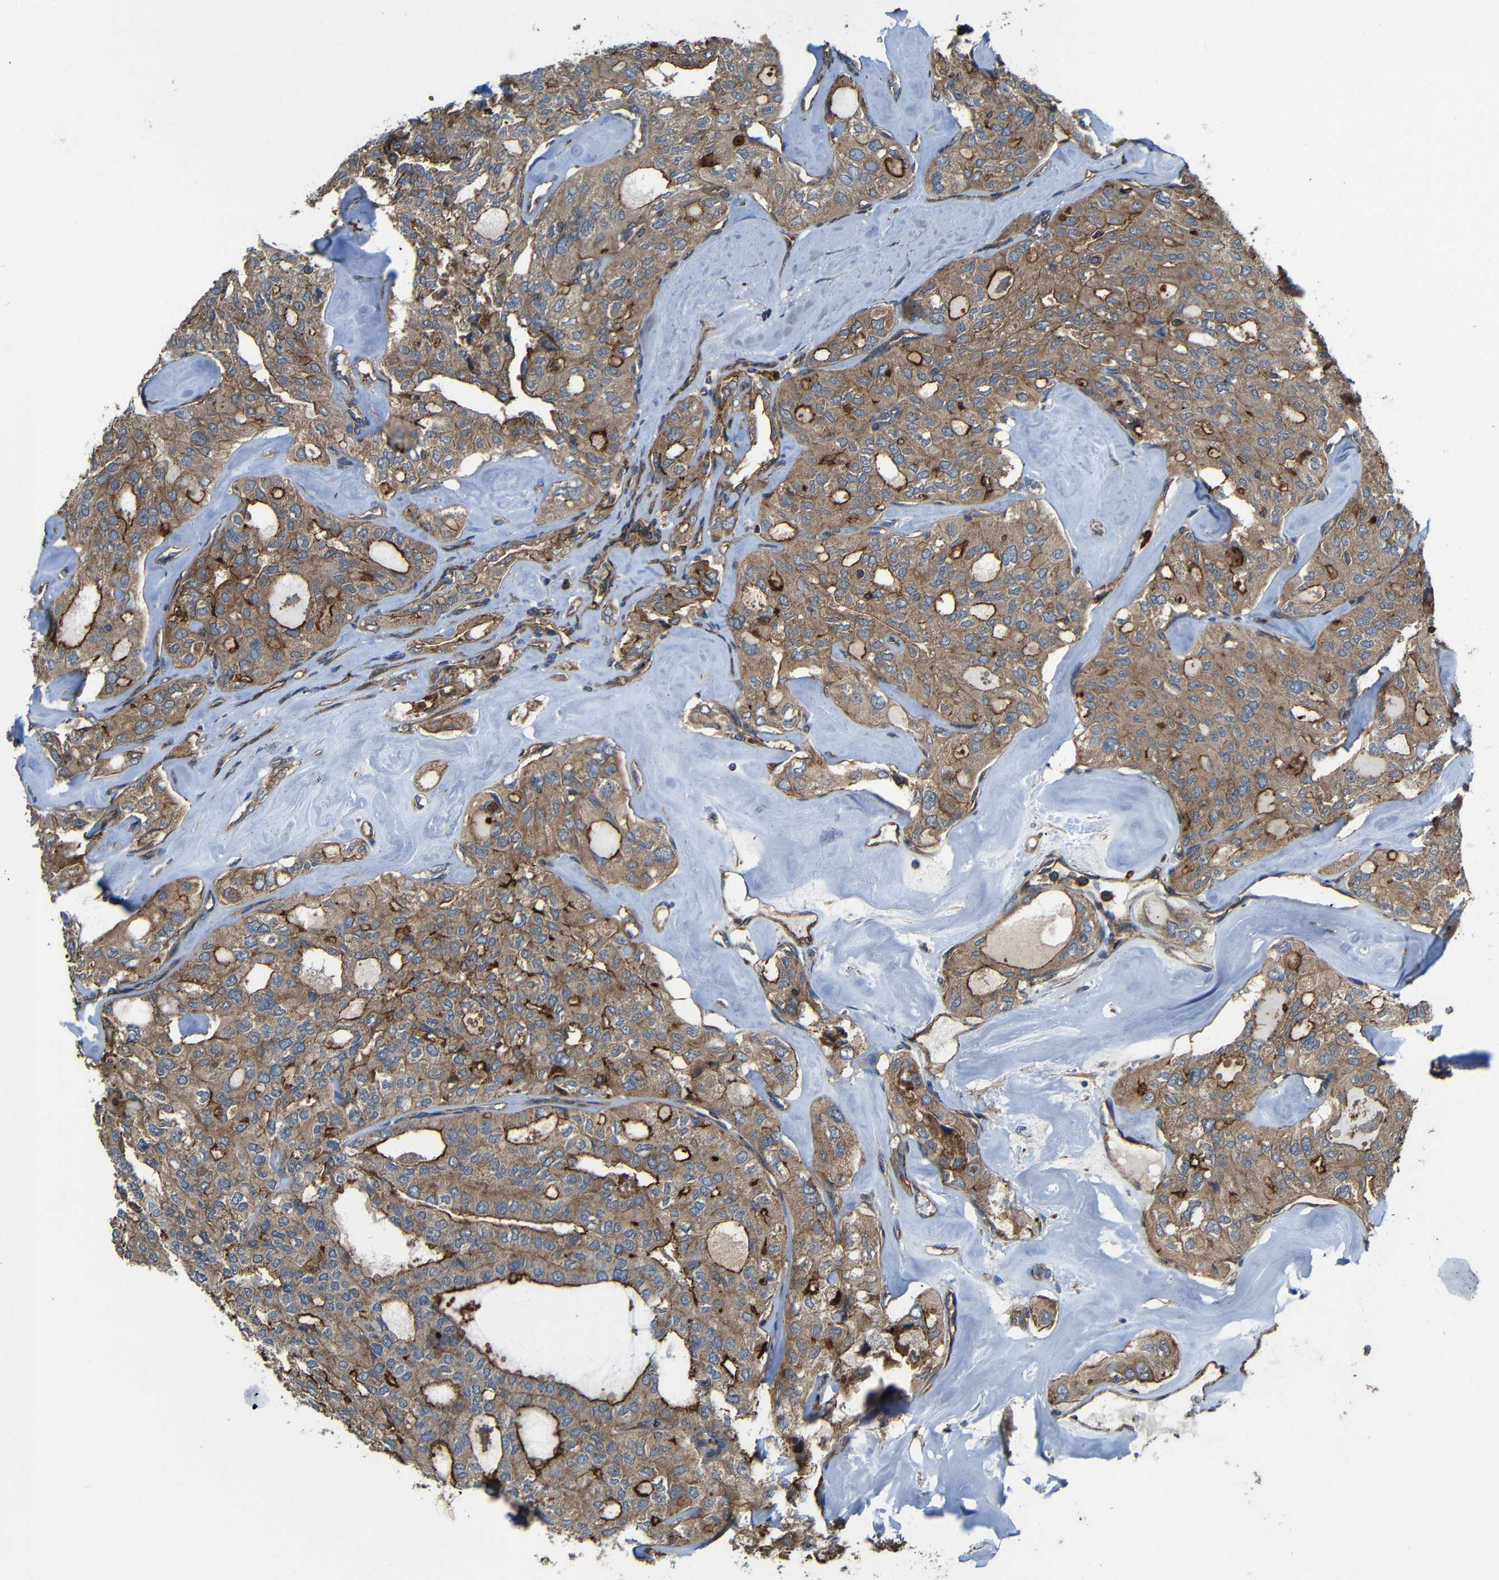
{"staining": {"intensity": "moderate", "quantity": ">75%", "location": "cytoplasmic/membranous"}, "tissue": "thyroid cancer", "cell_type": "Tumor cells", "image_type": "cancer", "snomed": [{"axis": "morphology", "description": "Follicular adenoma carcinoma, NOS"}, {"axis": "topography", "description": "Thyroid gland"}], "caption": "Immunohistochemistry (DAB (3,3'-diaminobenzidine)) staining of thyroid follicular adenoma carcinoma reveals moderate cytoplasmic/membranous protein expression in approximately >75% of tumor cells. Nuclei are stained in blue.", "gene": "PTCH1", "patient": {"sex": "male", "age": 75}}